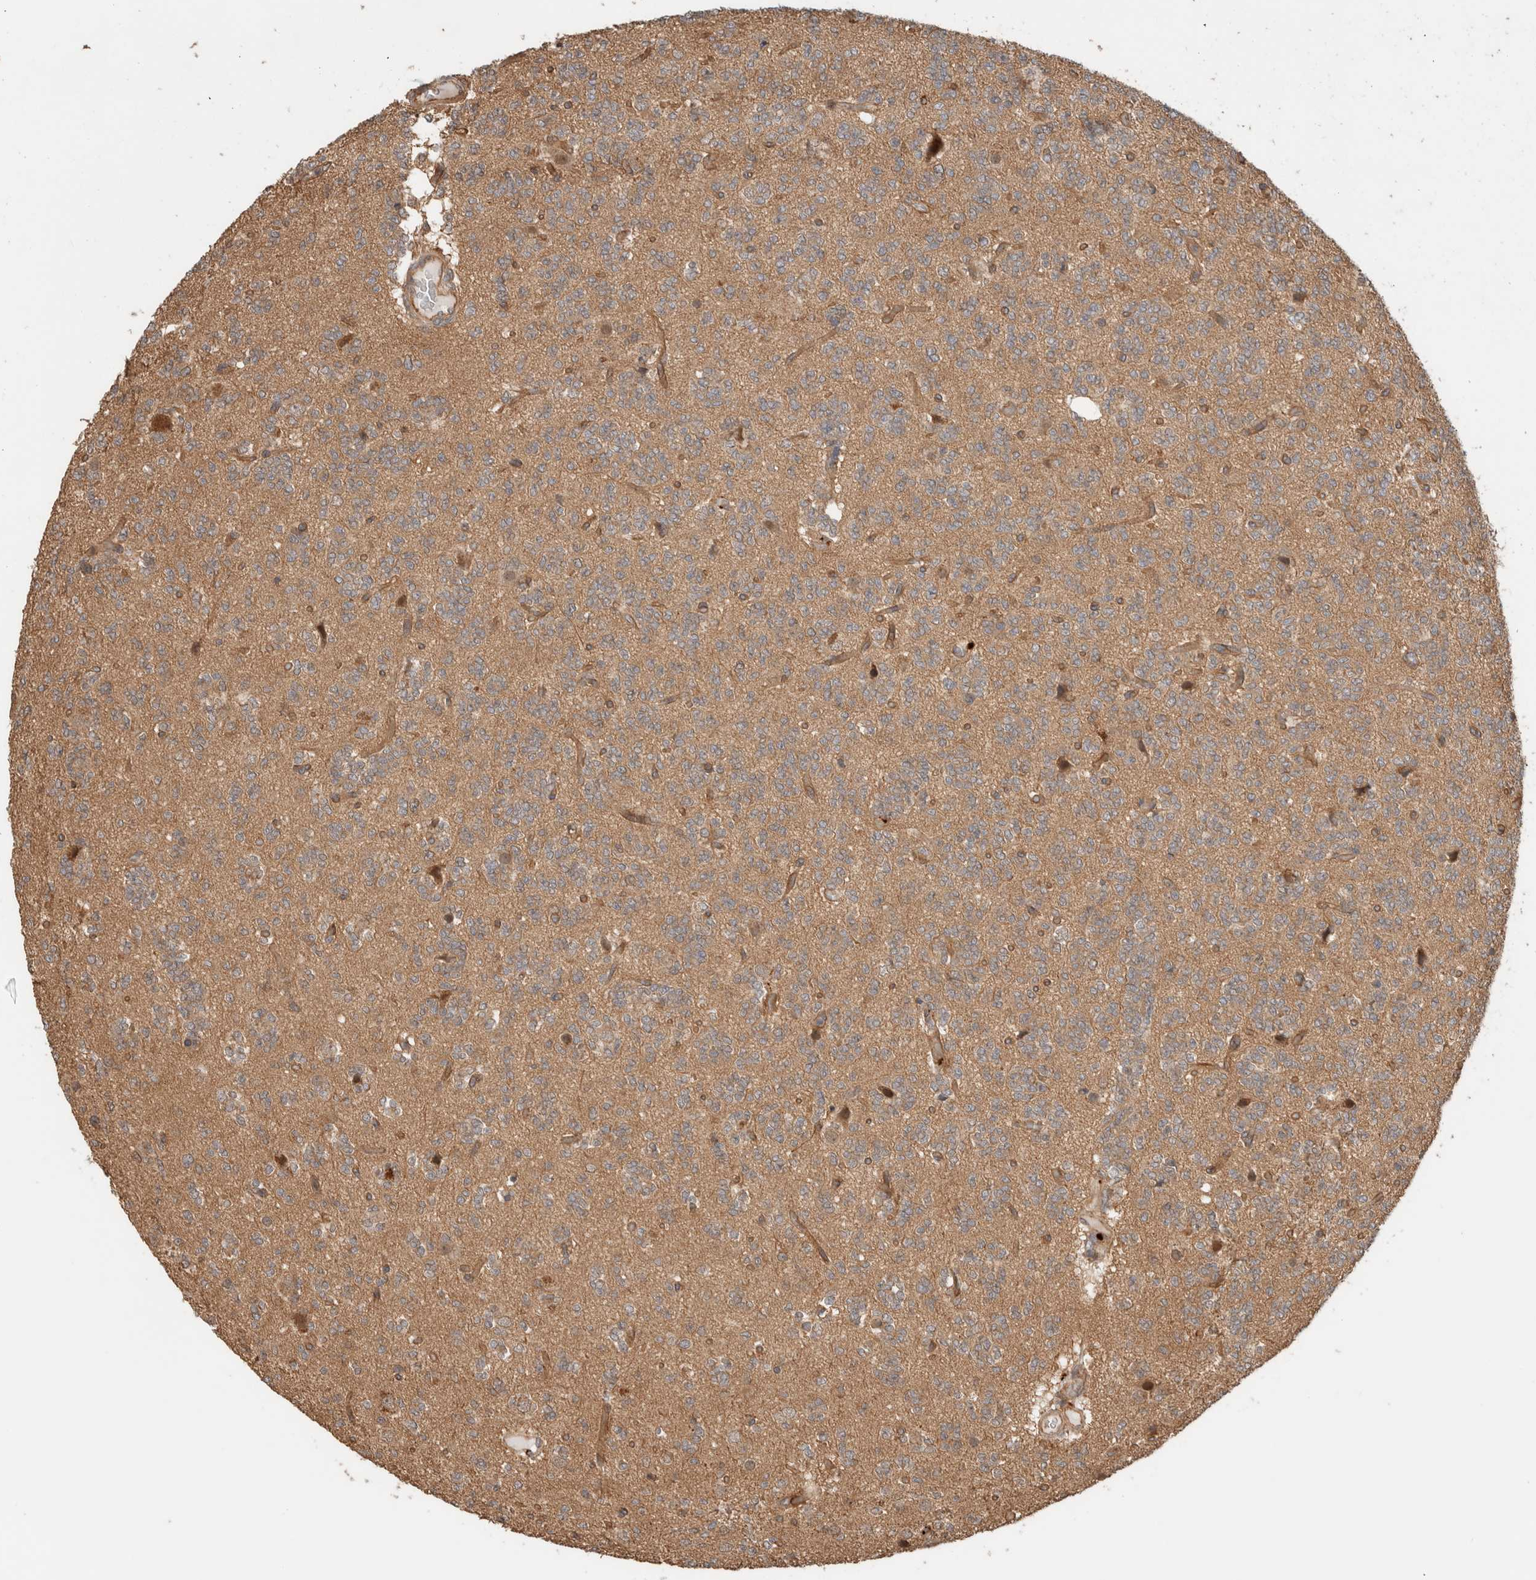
{"staining": {"intensity": "moderate", "quantity": ">75%", "location": "cytoplasmic/membranous"}, "tissue": "glioma", "cell_type": "Tumor cells", "image_type": "cancer", "snomed": [{"axis": "morphology", "description": "Glioma, malignant, Low grade"}, {"axis": "topography", "description": "Brain"}], "caption": "A micrograph showing moderate cytoplasmic/membranous staining in approximately >75% of tumor cells in low-grade glioma (malignant), as visualized by brown immunohistochemical staining.", "gene": "OTUD6B", "patient": {"sex": "male", "age": 38}}